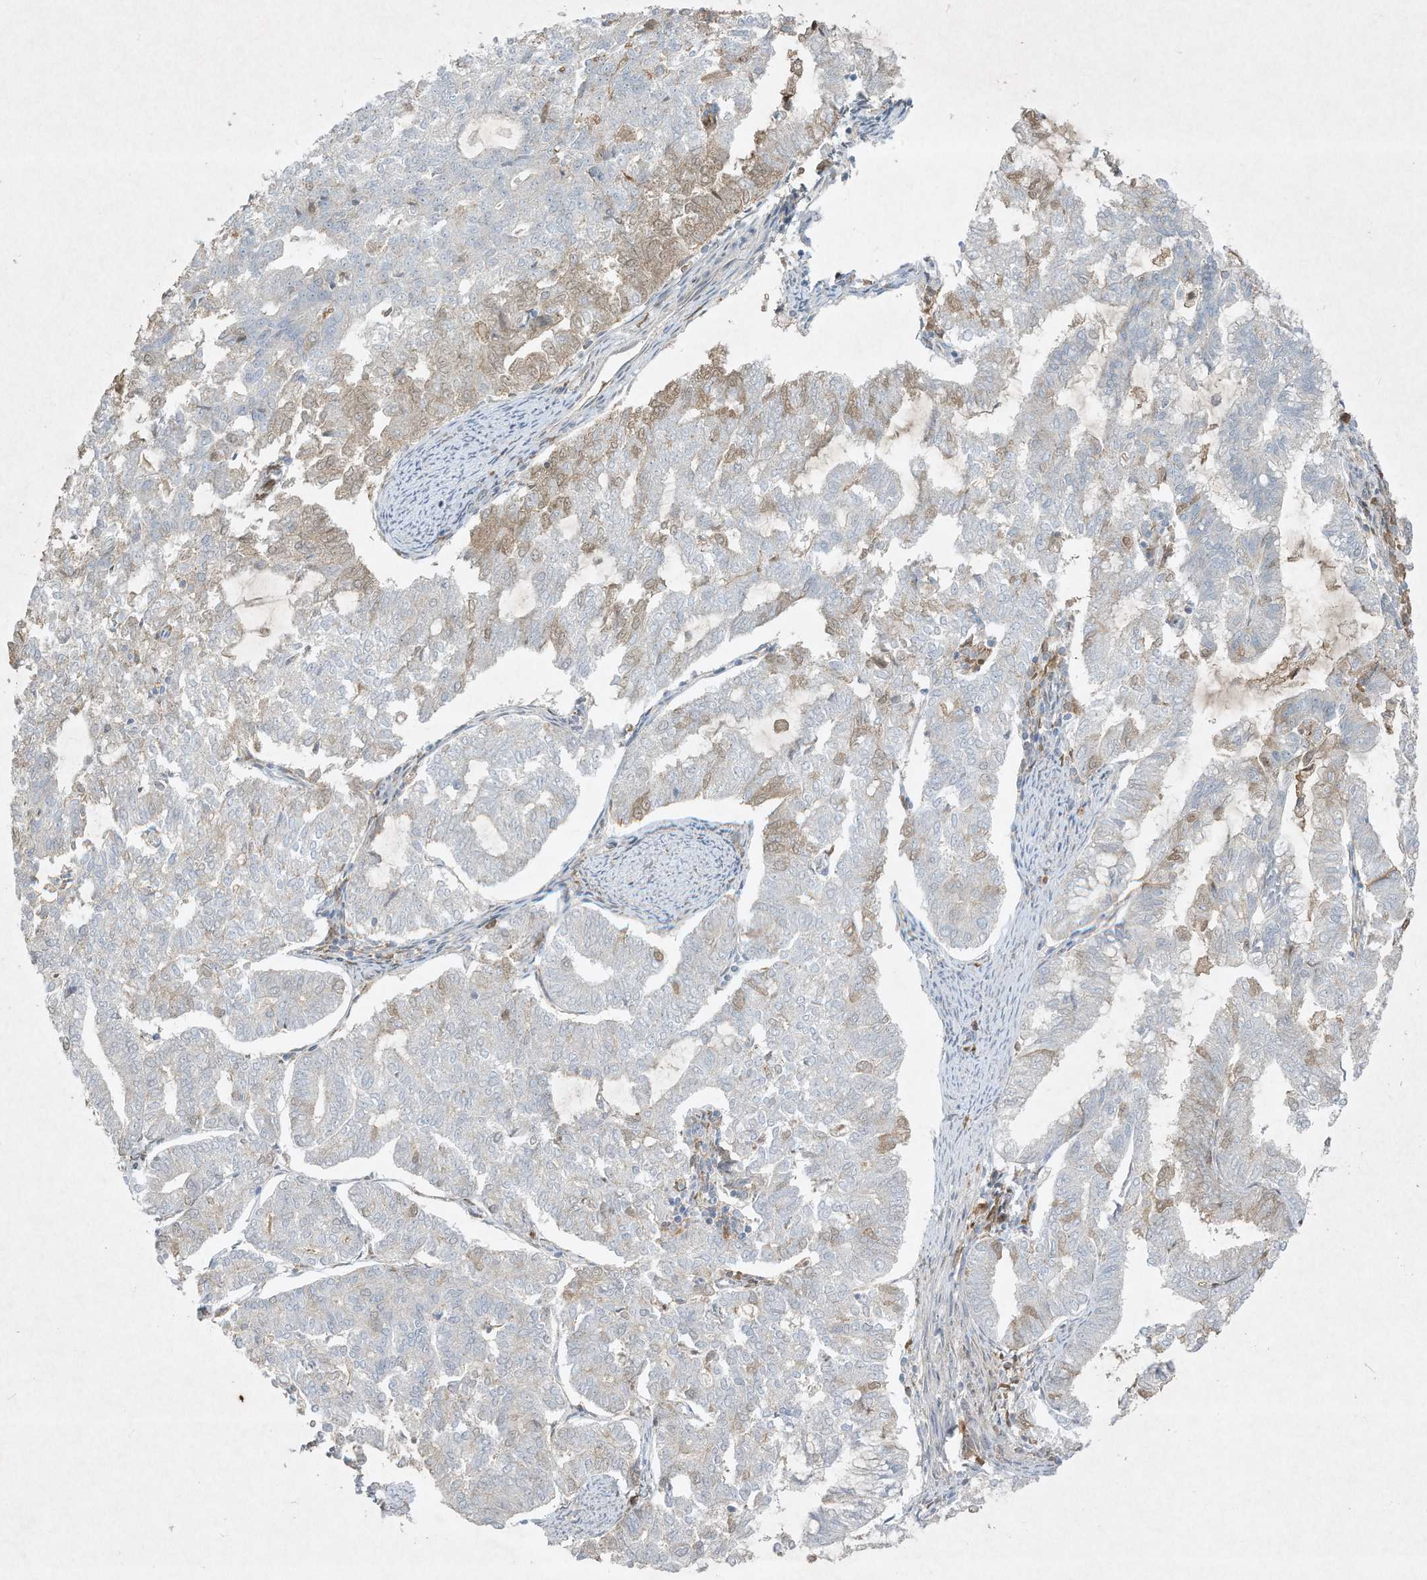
{"staining": {"intensity": "negative", "quantity": "none", "location": "none"}, "tissue": "endometrial cancer", "cell_type": "Tumor cells", "image_type": "cancer", "snomed": [{"axis": "morphology", "description": "Adenocarcinoma, NOS"}, {"axis": "topography", "description": "Endometrium"}], "caption": "A high-resolution micrograph shows IHC staining of endometrial adenocarcinoma, which exhibits no significant positivity in tumor cells. Brightfield microscopy of immunohistochemistry (IHC) stained with DAB (brown) and hematoxylin (blue), captured at high magnification.", "gene": "FETUB", "patient": {"sex": "female", "age": 79}}